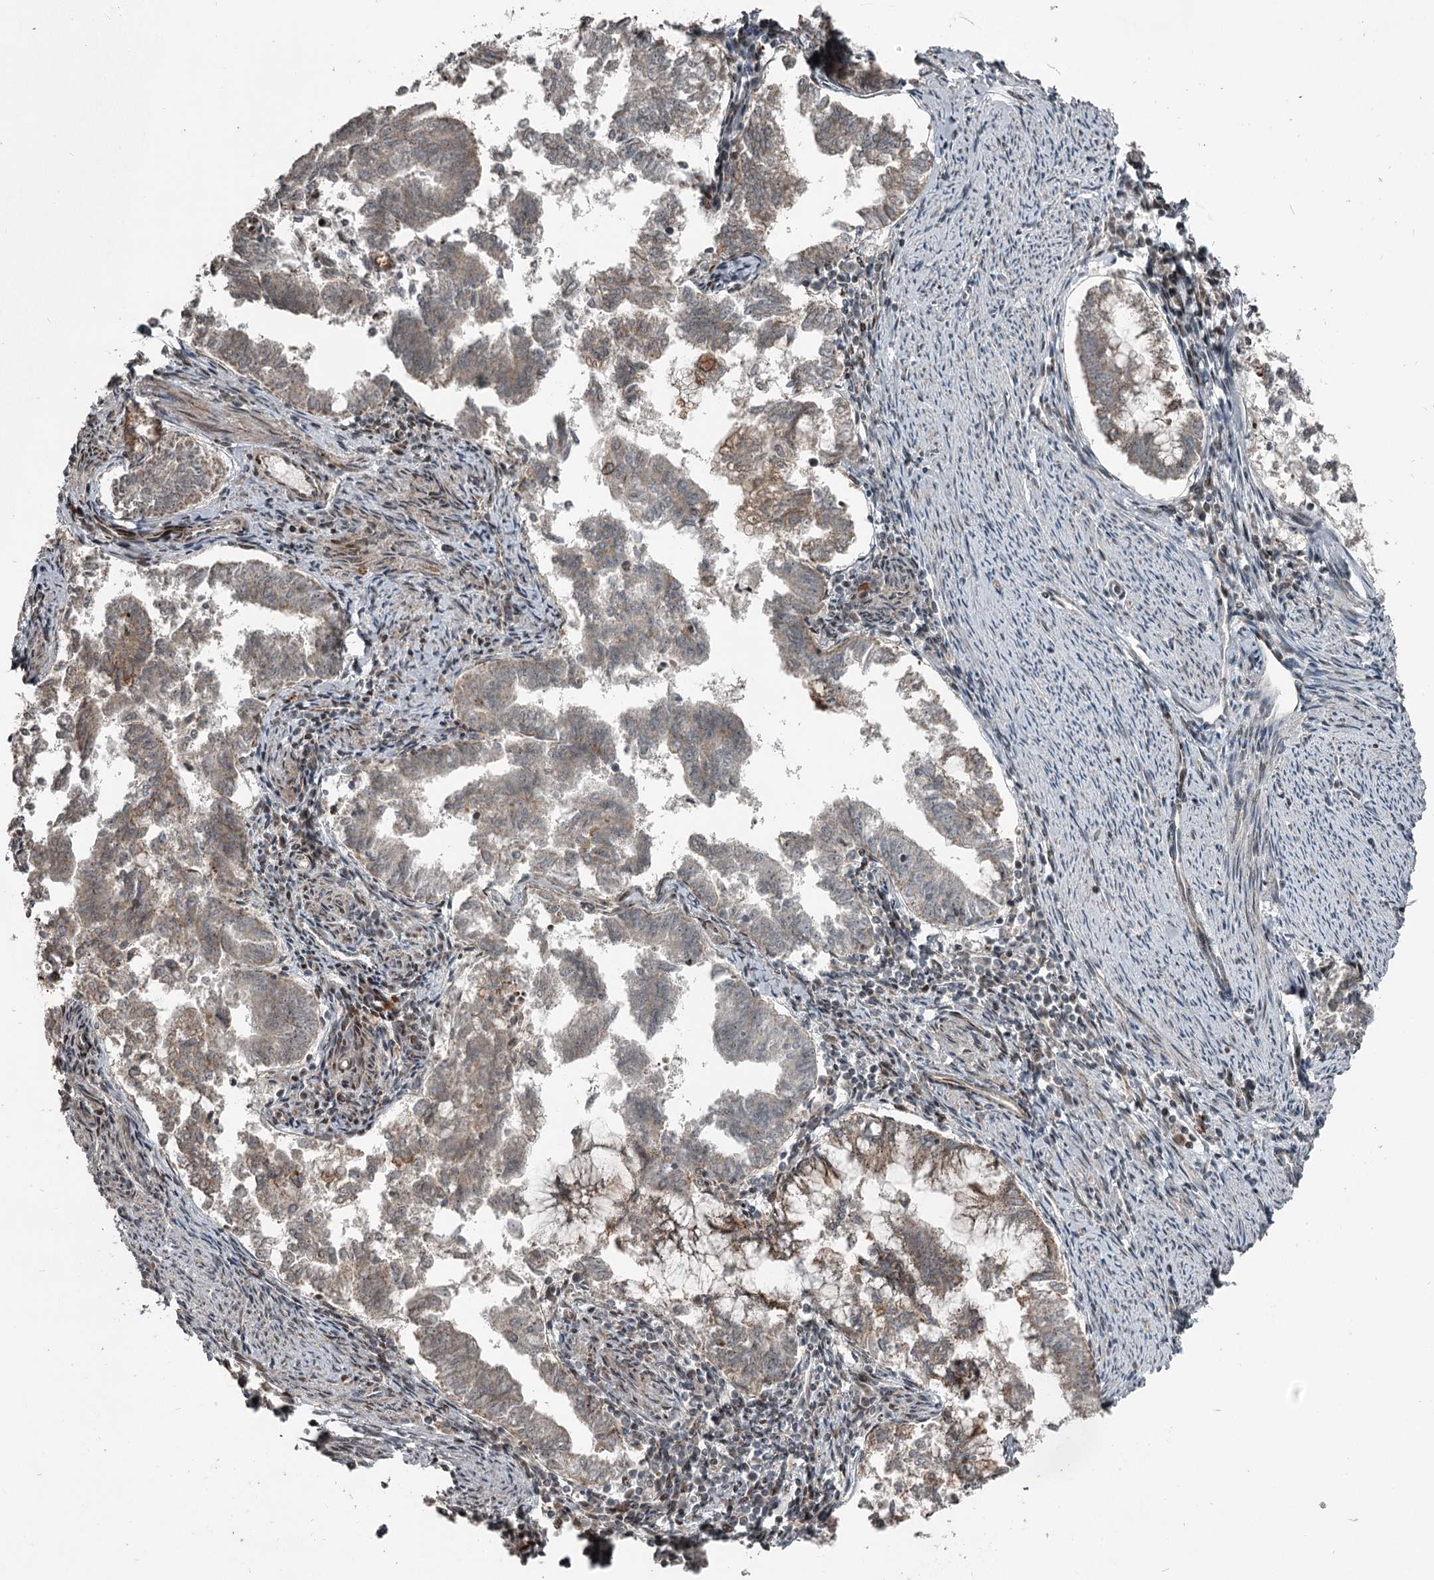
{"staining": {"intensity": "weak", "quantity": "25%-75%", "location": "cytoplasmic/membranous"}, "tissue": "endometrial cancer", "cell_type": "Tumor cells", "image_type": "cancer", "snomed": [{"axis": "morphology", "description": "Adenocarcinoma, NOS"}, {"axis": "topography", "description": "Endometrium"}], "caption": "Immunohistochemistry (IHC) histopathology image of endometrial cancer stained for a protein (brown), which exhibits low levels of weak cytoplasmic/membranous positivity in approximately 25%-75% of tumor cells.", "gene": "RASSF8", "patient": {"sex": "female", "age": 79}}